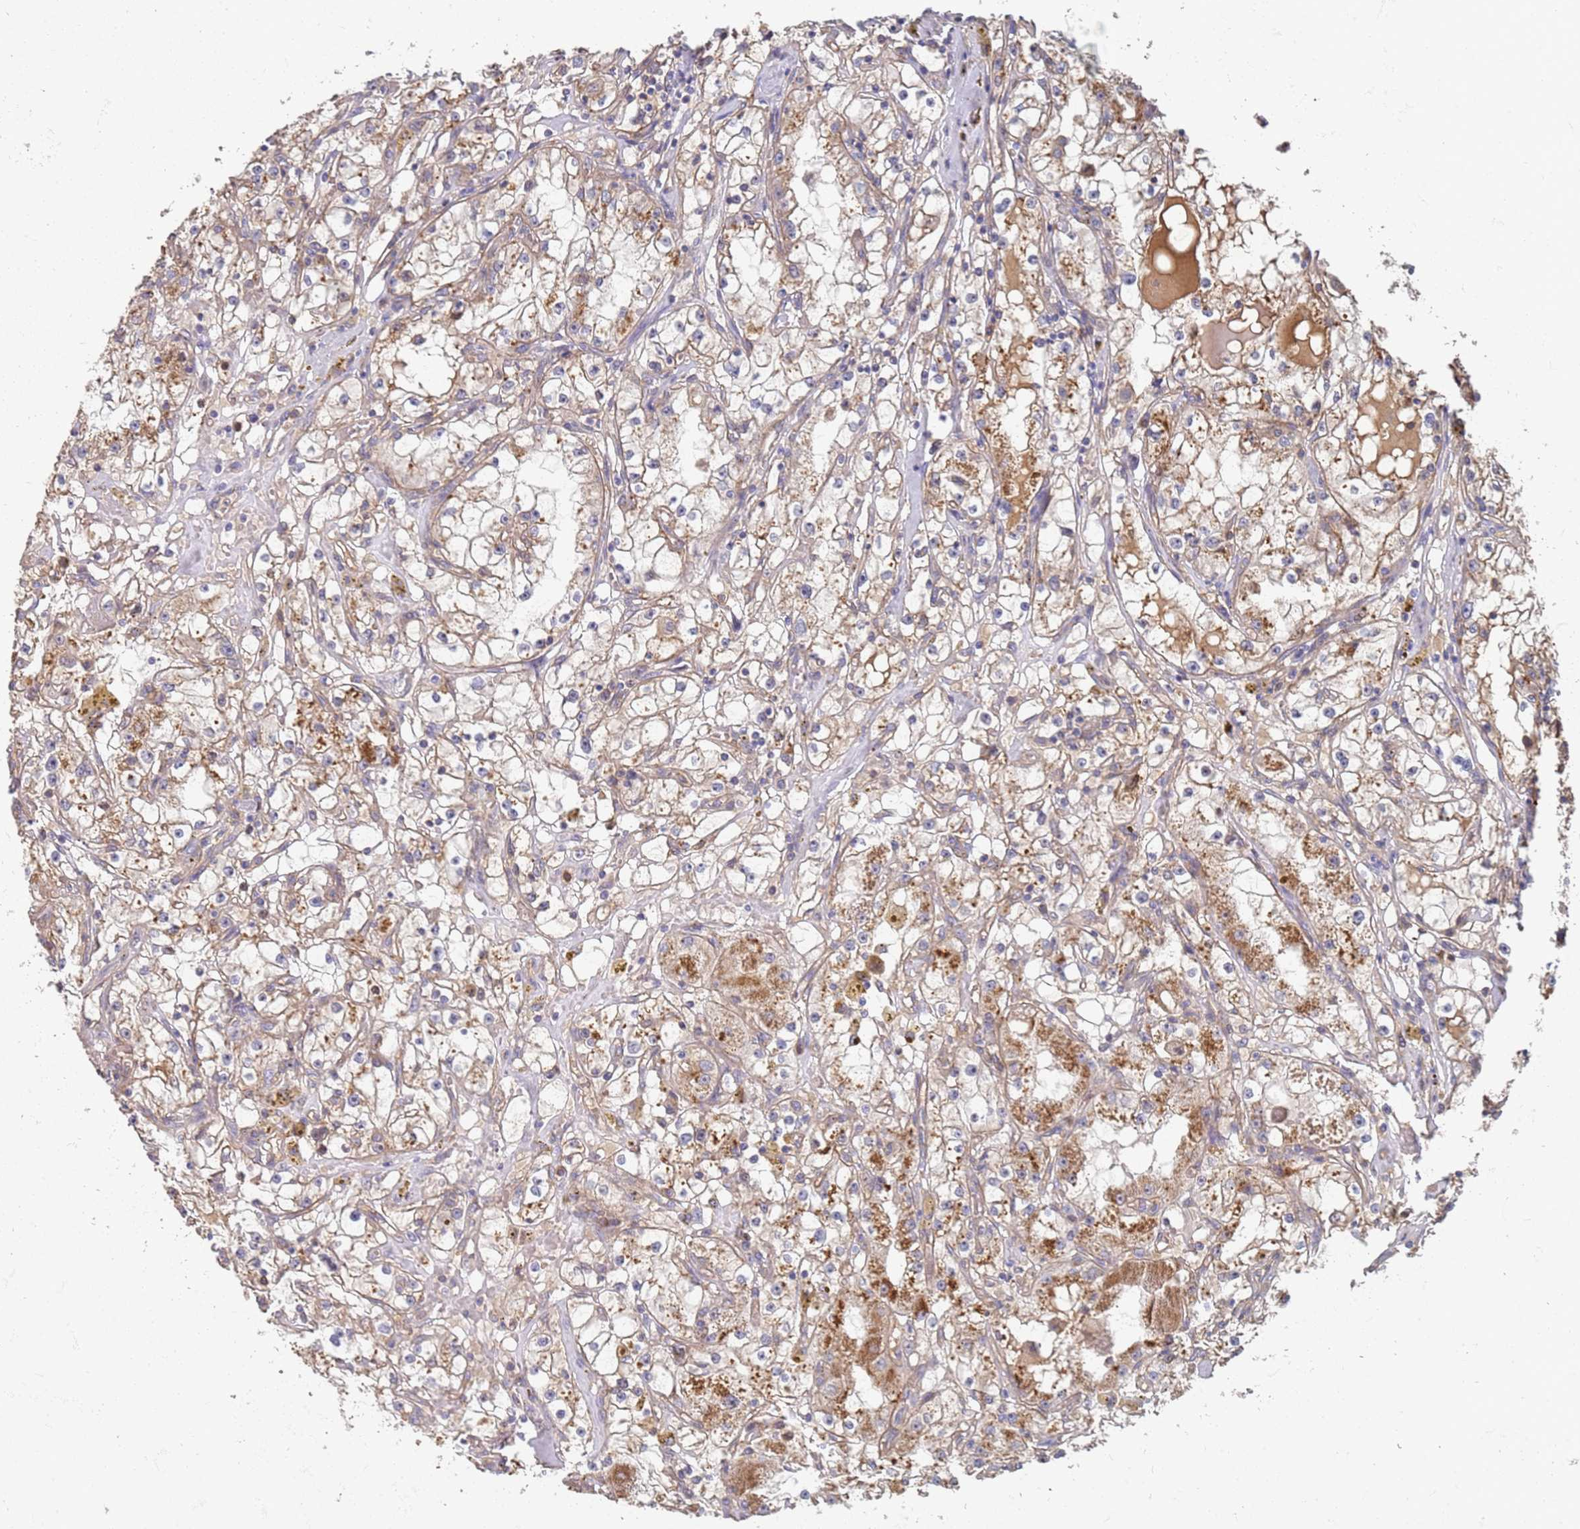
{"staining": {"intensity": "weak", "quantity": "25%-75%", "location": "cytoplasmic/membranous"}, "tissue": "renal cancer", "cell_type": "Tumor cells", "image_type": "cancer", "snomed": [{"axis": "morphology", "description": "Adenocarcinoma, NOS"}, {"axis": "topography", "description": "Kidney"}], "caption": "Protein analysis of renal adenocarcinoma tissue demonstrates weak cytoplasmic/membranous positivity in approximately 25%-75% of tumor cells.", "gene": "ABCB6", "patient": {"sex": "male", "age": 56}}